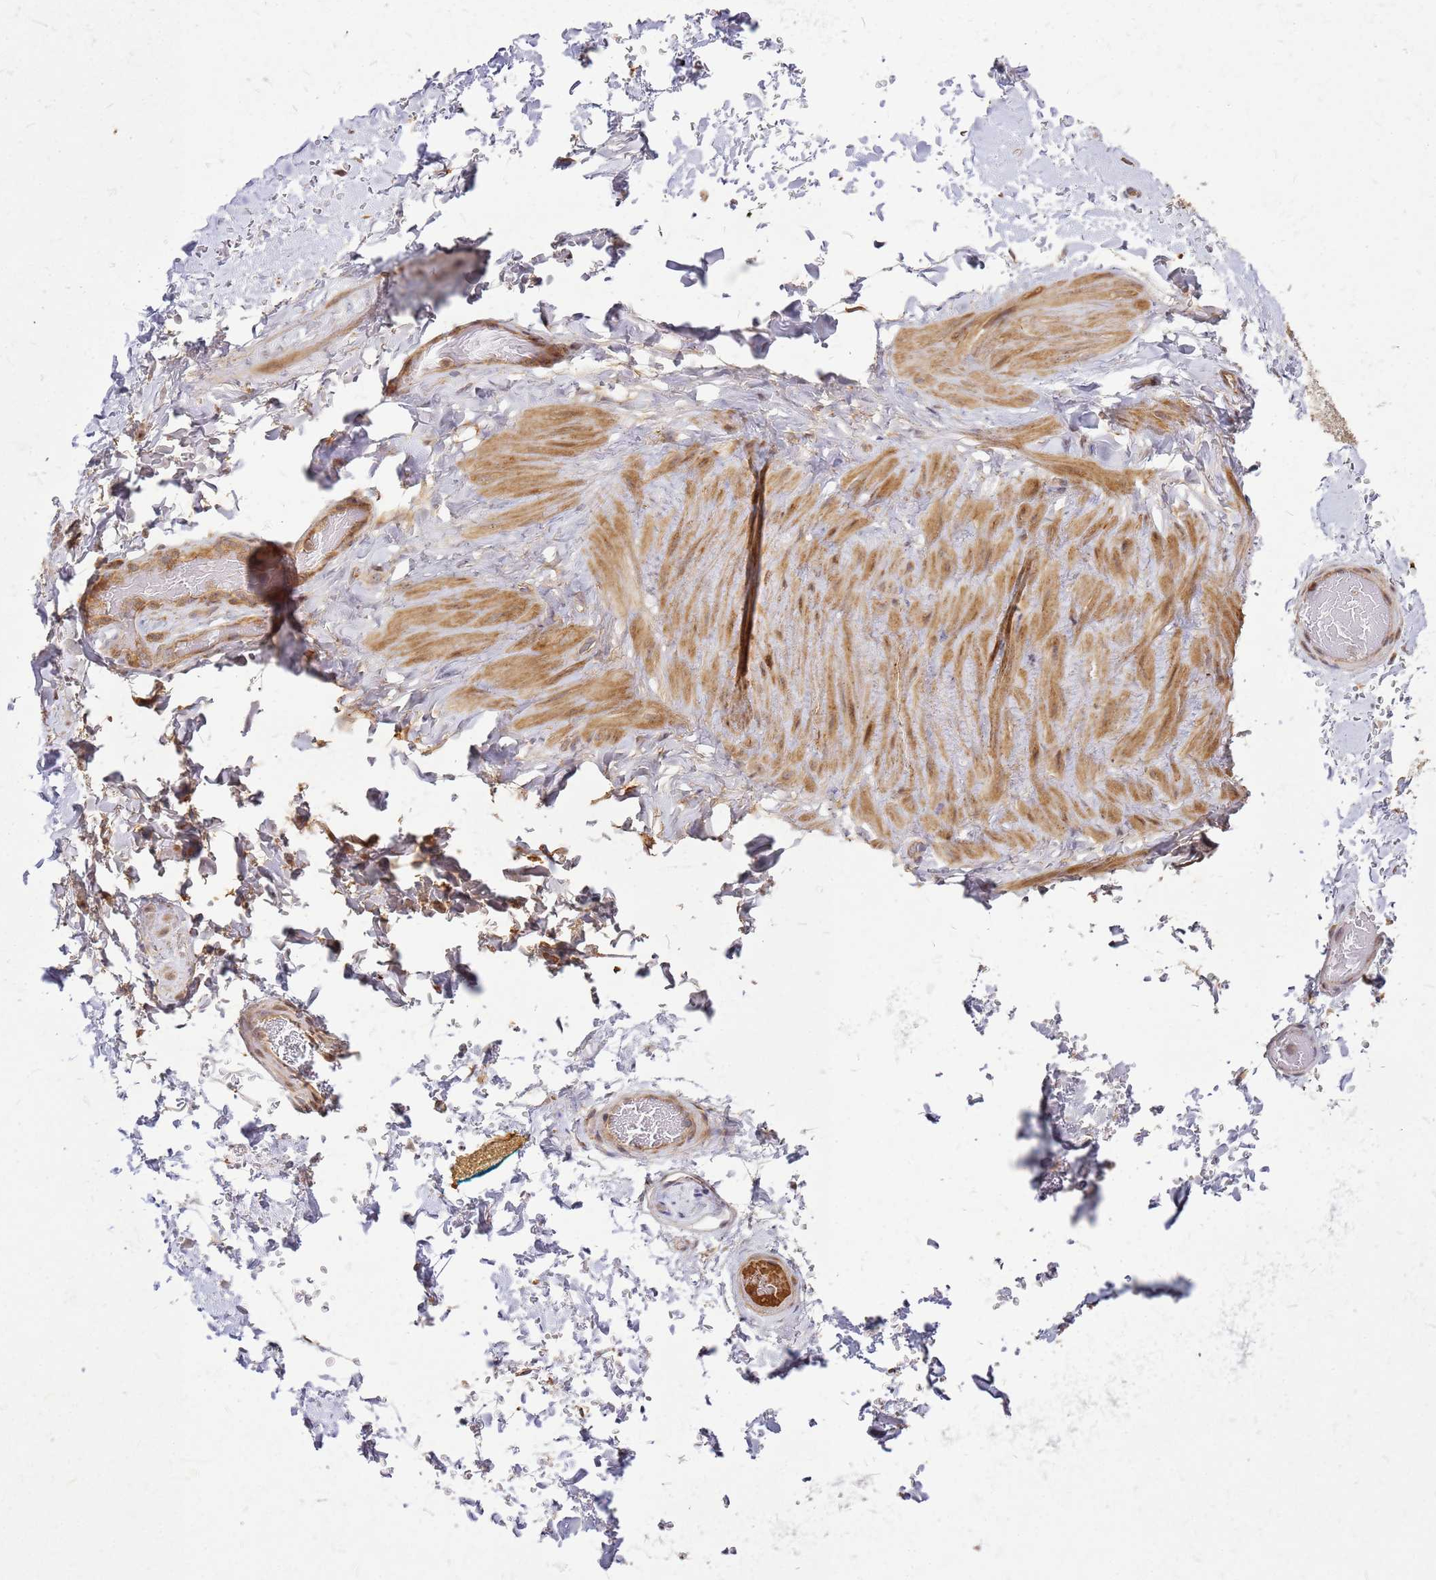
{"staining": {"intensity": "weak", "quantity": ">75%", "location": "cytoplasmic/membranous"}, "tissue": "adipose tissue", "cell_type": "Adipocytes", "image_type": "normal", "snomed": [{"axis": "morphology", "description": "Normal tissue, NOS"}, {"axis": "topography", "description": "Soft tissue"}, {"axis": "topography", "description": "Vascular tissue"}], "caption": "Immunohistochemistry (DAB (3,3'-diaminobenzidine)) staining of normal human adipose tissue displays weak cytoplasmic/membranous protein positivity in about >75% of adipocytes.", "gene": "CCDC159", "patient": {"sex": "male", "age": 41}}